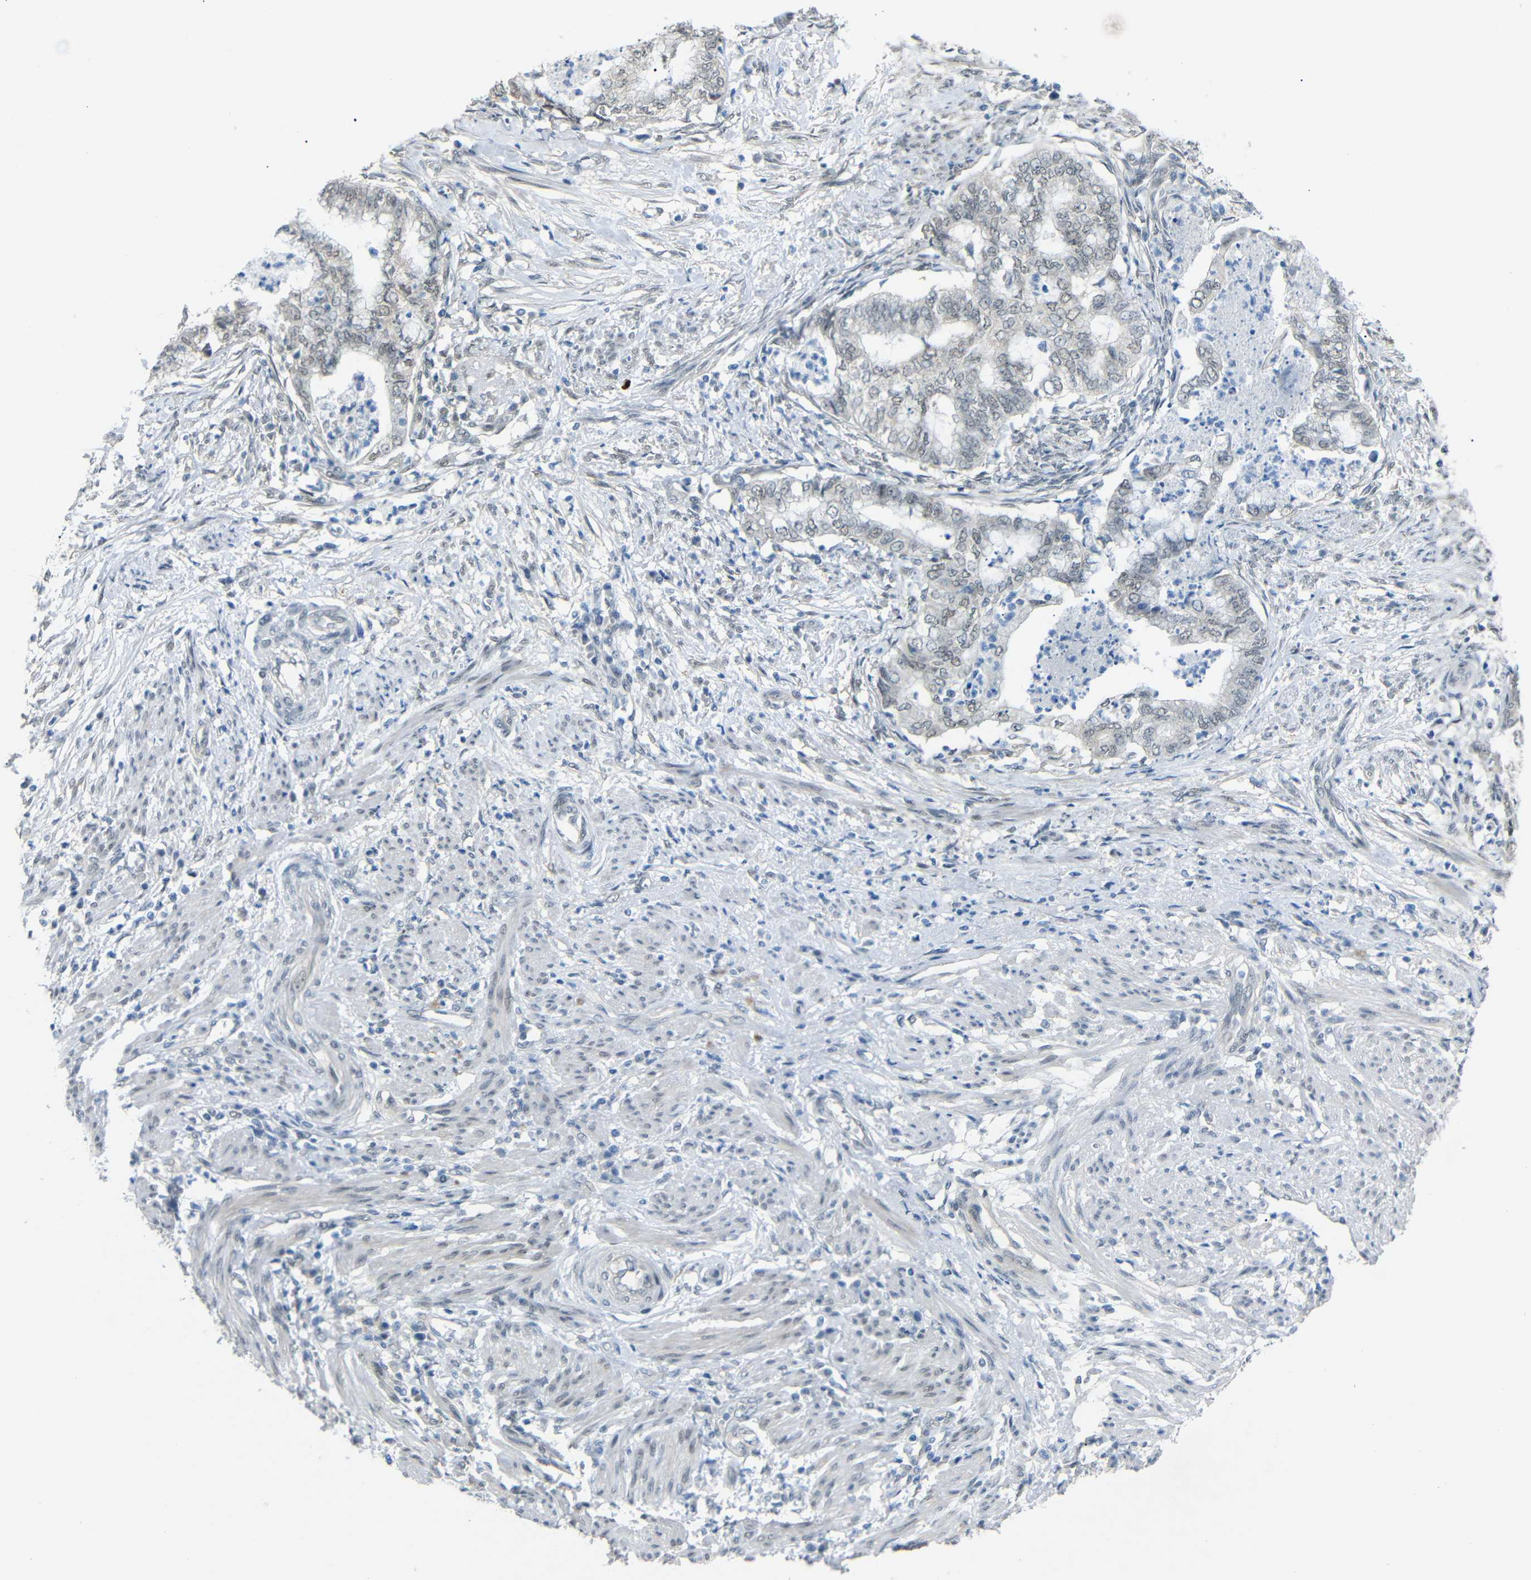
{"staining": {"intensity": "negative", "quantity": "none", "location": "none"}, "tissue": "endometrial cancer", "cell_type": "Tumor cells", "image_type": "cancer", "snomed": [{"axis": "morphology", "description": "Necrosis, NOS"}, {"axis": "morphology", "description": "Adenocarcinoma, NOS"}, {"axis": "topography", "description": "Endometrium"}], "caption": "IHC of endometrial cancer (adenocarcinoma) displays no expression in tumor cells. Nuclei are stained in blue.", "gene": "GPR158", "patient": {"sex": "female", "age": 79}}